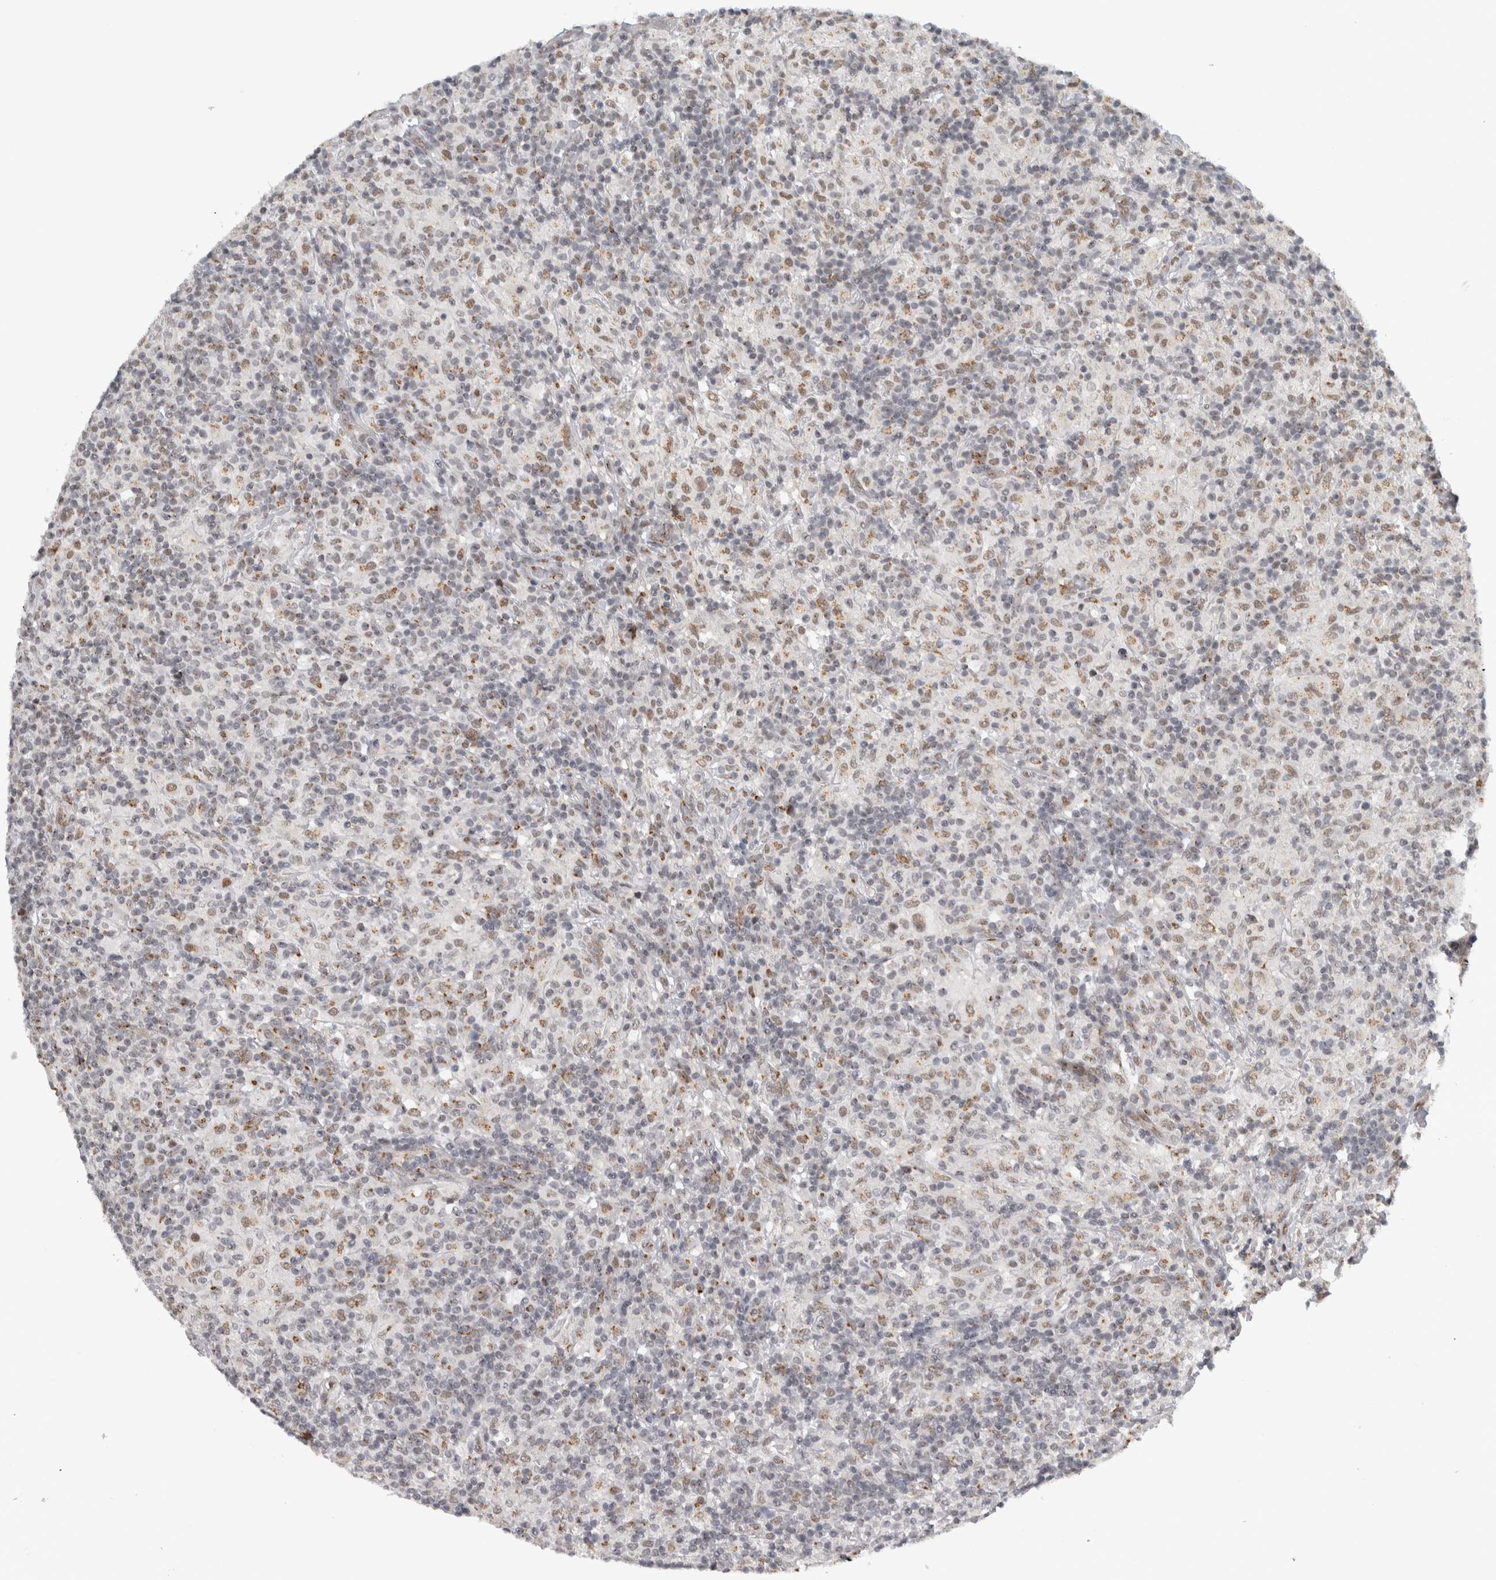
{"staining": {"intensity": "weak", "quantity": ">75%", "location": "nuclear"}, "tissue": "lymphoma", "cell_type": "Tumor cells", "image_type": "cancer", "snomed": [{"axis": "morphology", "description": "Hodgkin's disease, NOS"}, {"axis": "topography", "description": "Lymph node"}], "caption": "IHC of Hodgkin's disease exhibits low levels of weak nuclear expression in about >75% of tumor cells. The protein is shown in brown color, while the nuclei are stained blue.", "gene": "ZMYND8", "patient": {"sex": "male", "age": 70}}